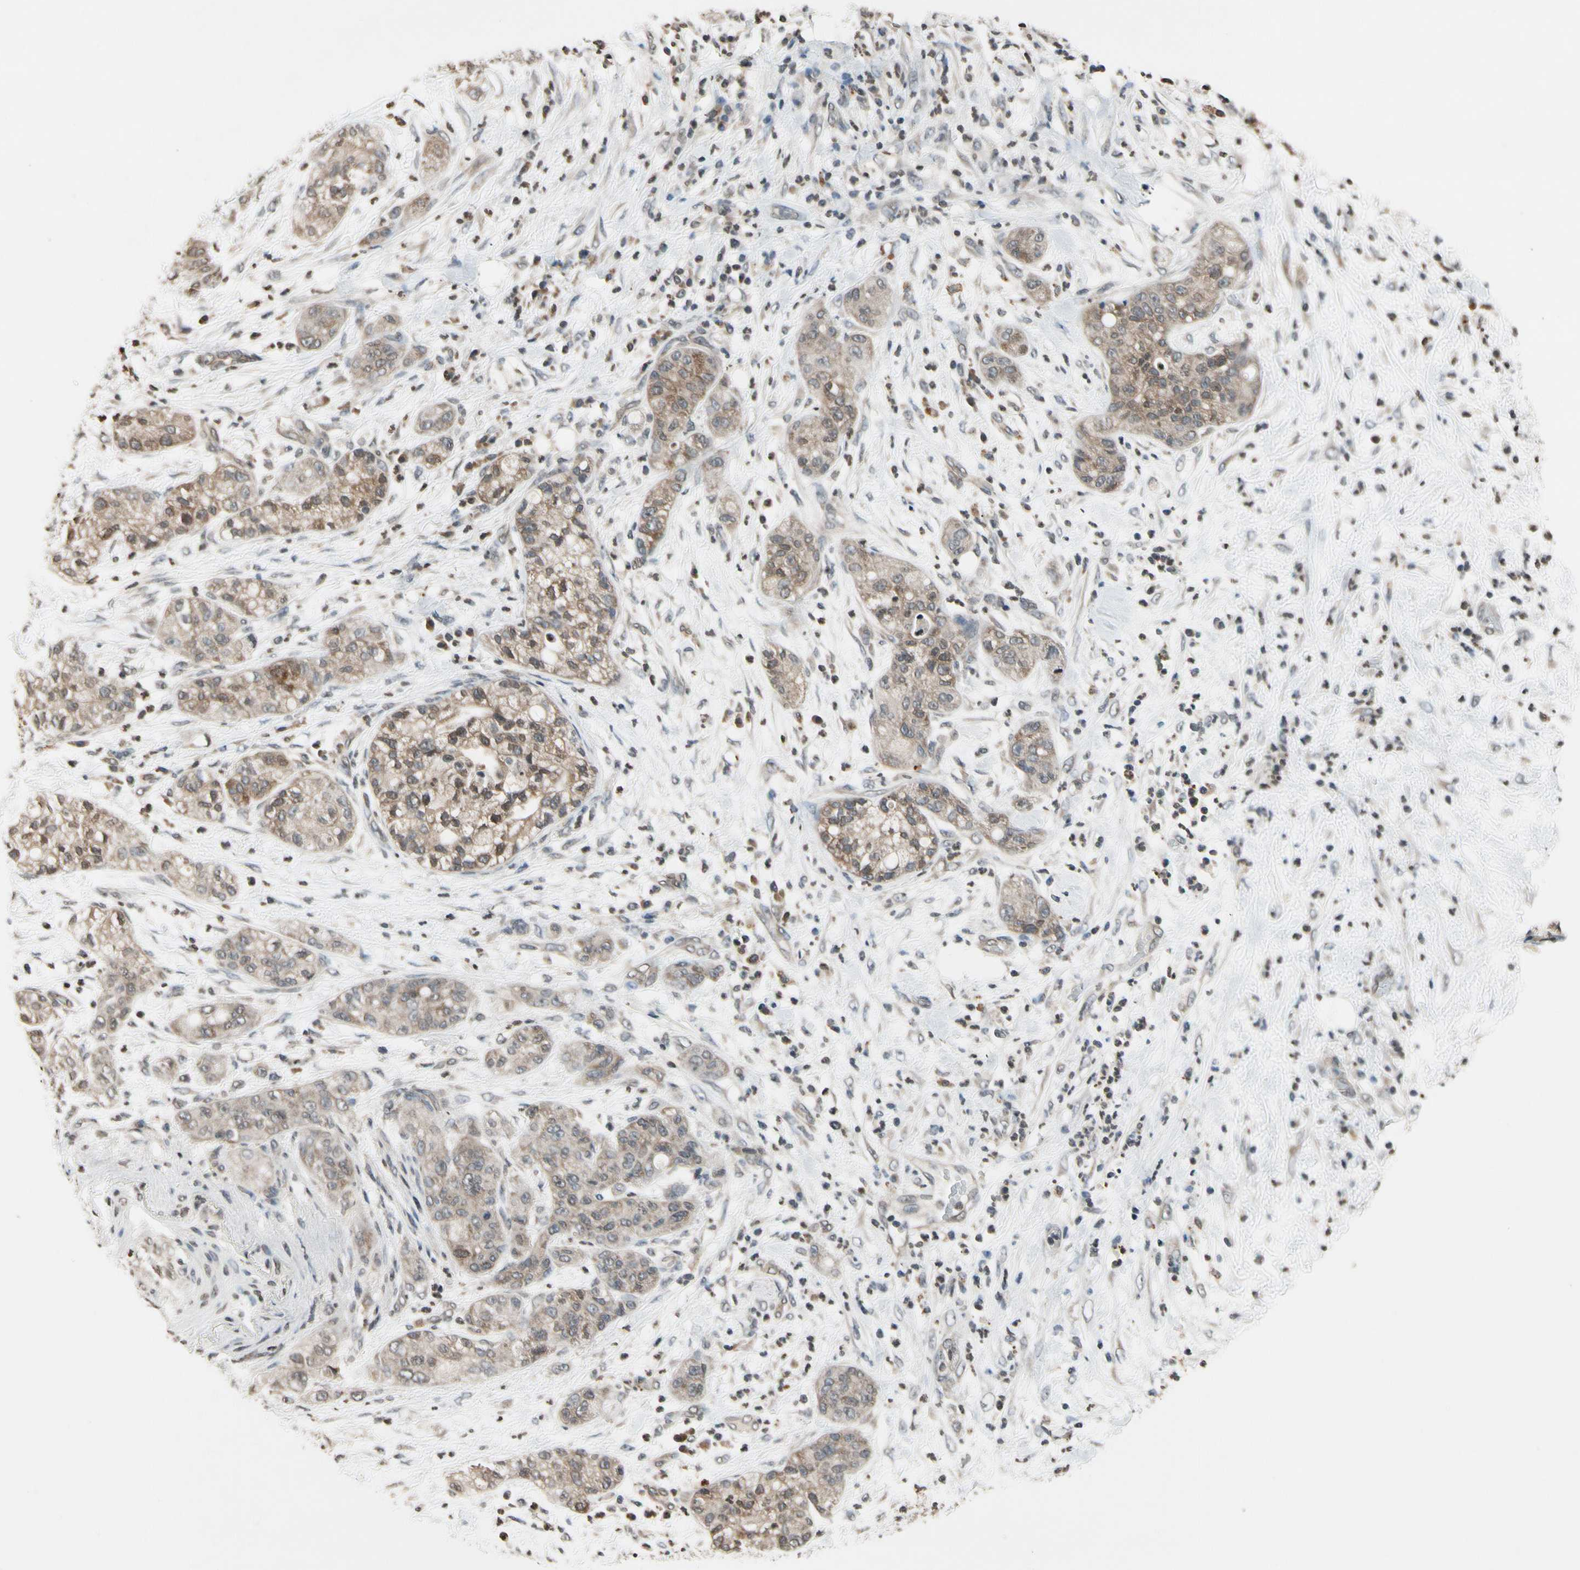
{"staining": {"intensity": "moderate", "quantity": ">75%", "location": "cytoplasmic/membranous"}, "tissue": "pancreatic cancer", "cell_type": "Tumor cells", "image_type": "cancer", "snomed": [{"axis": "morphology", "description": "Adenocarcinoma, NOS"}, {"axis": "topography", "description": "Pancreas"}], "caption": "Brown immunohistochemical staining in human pancreatic adenocarcinoma demonstrates moderate cytoplasmic/membranous positivity in about >75% of tumor cells.", "gene": "GCLC", "patient": {"sex": "female", "age": 78}}